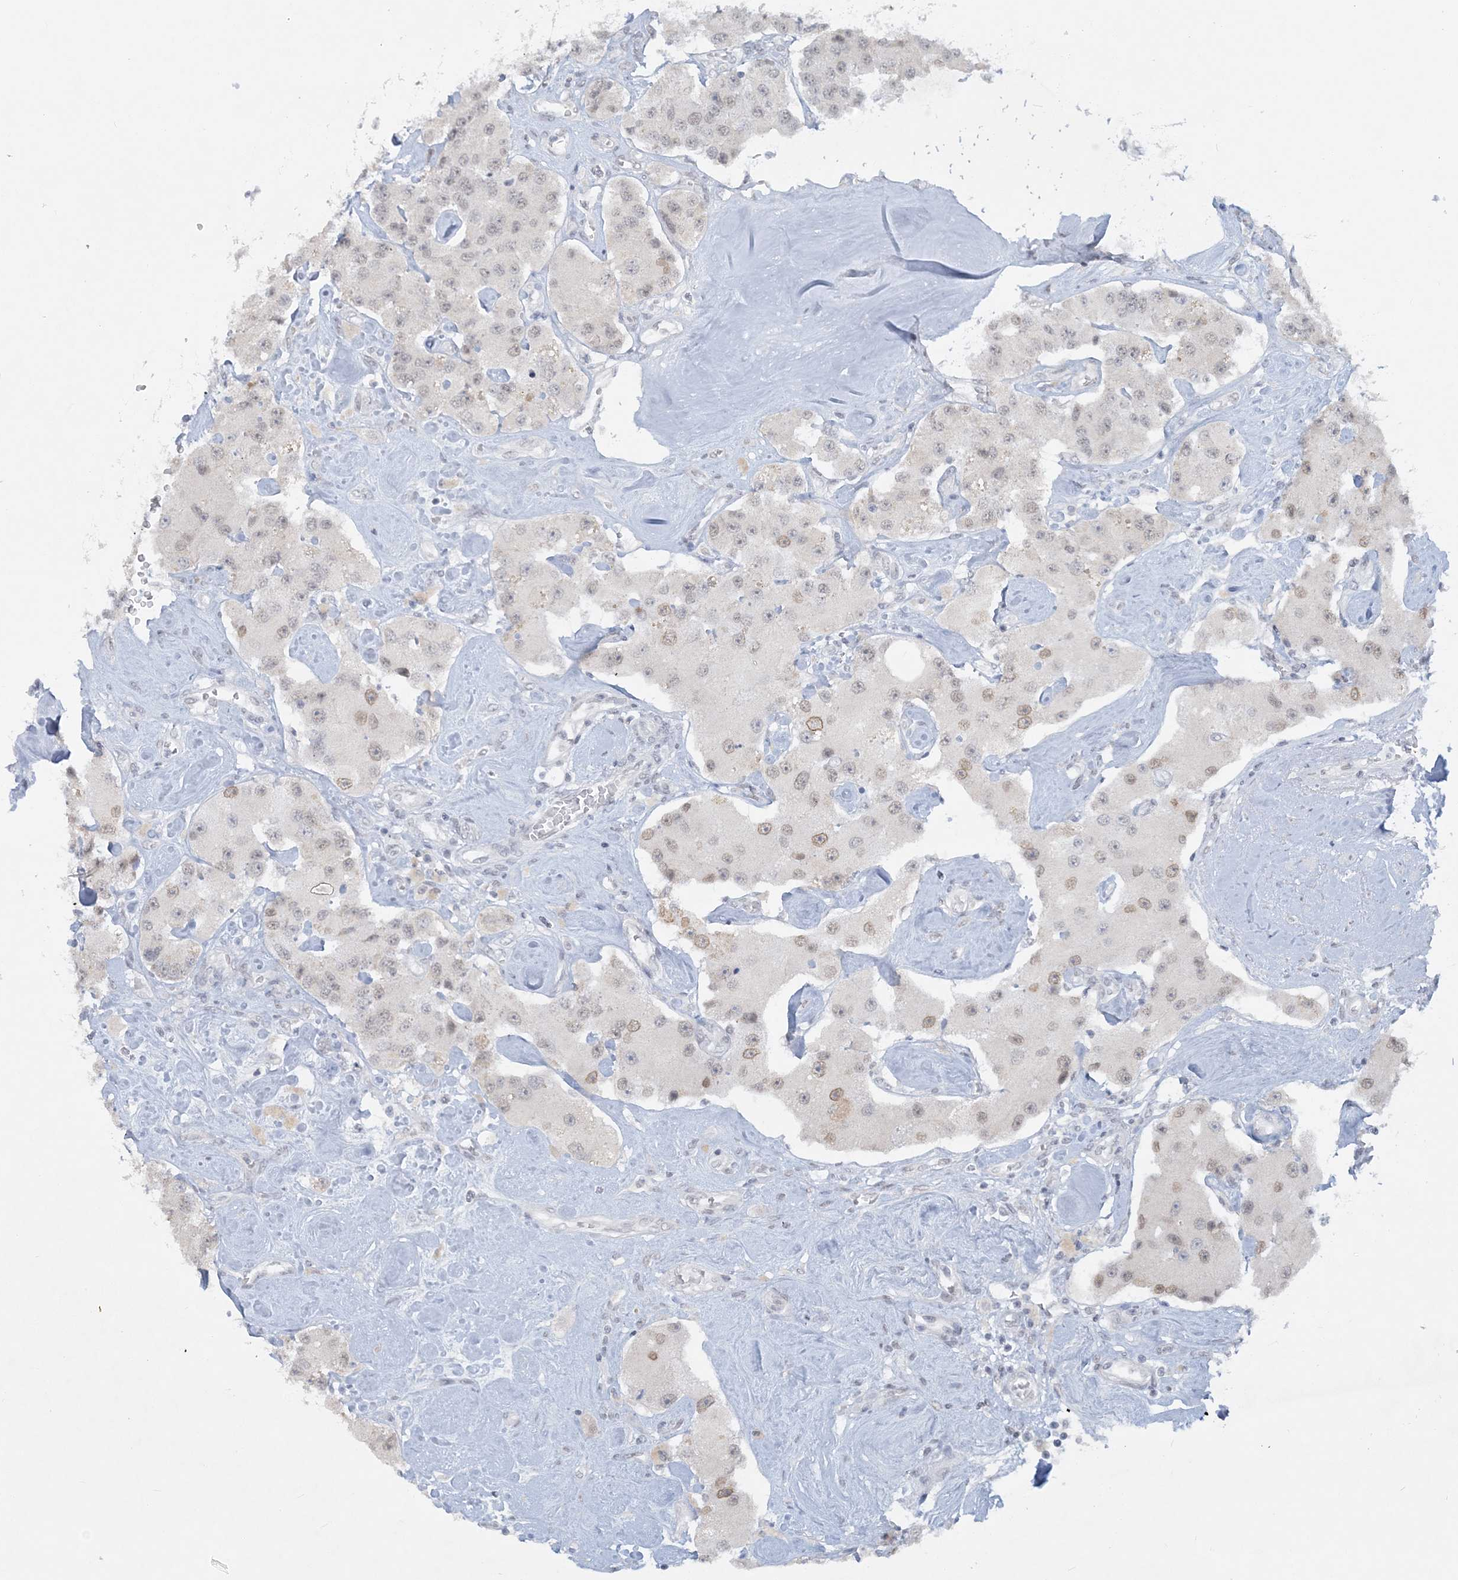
{"staining": {"intensity": "weak", "quantity": "25%-75%", "location": "nuclear"}, "tissue": "carcinoid", "cell_type": "Tumor cells", "image_type": "cancer", "snomed": [{"axis": "morphology", "description": "Carcinoid, malignant, NOS"}, {"axis": "topography", "description": "Pancreas"}], "caption": "Human malignant carcinoid stained for a protein (brown) displays weak nuclear positive expression in about 25%-75% of tumor cells.", "gene": "KMT2D", "patient": {"sex": "male", "age": 41}}